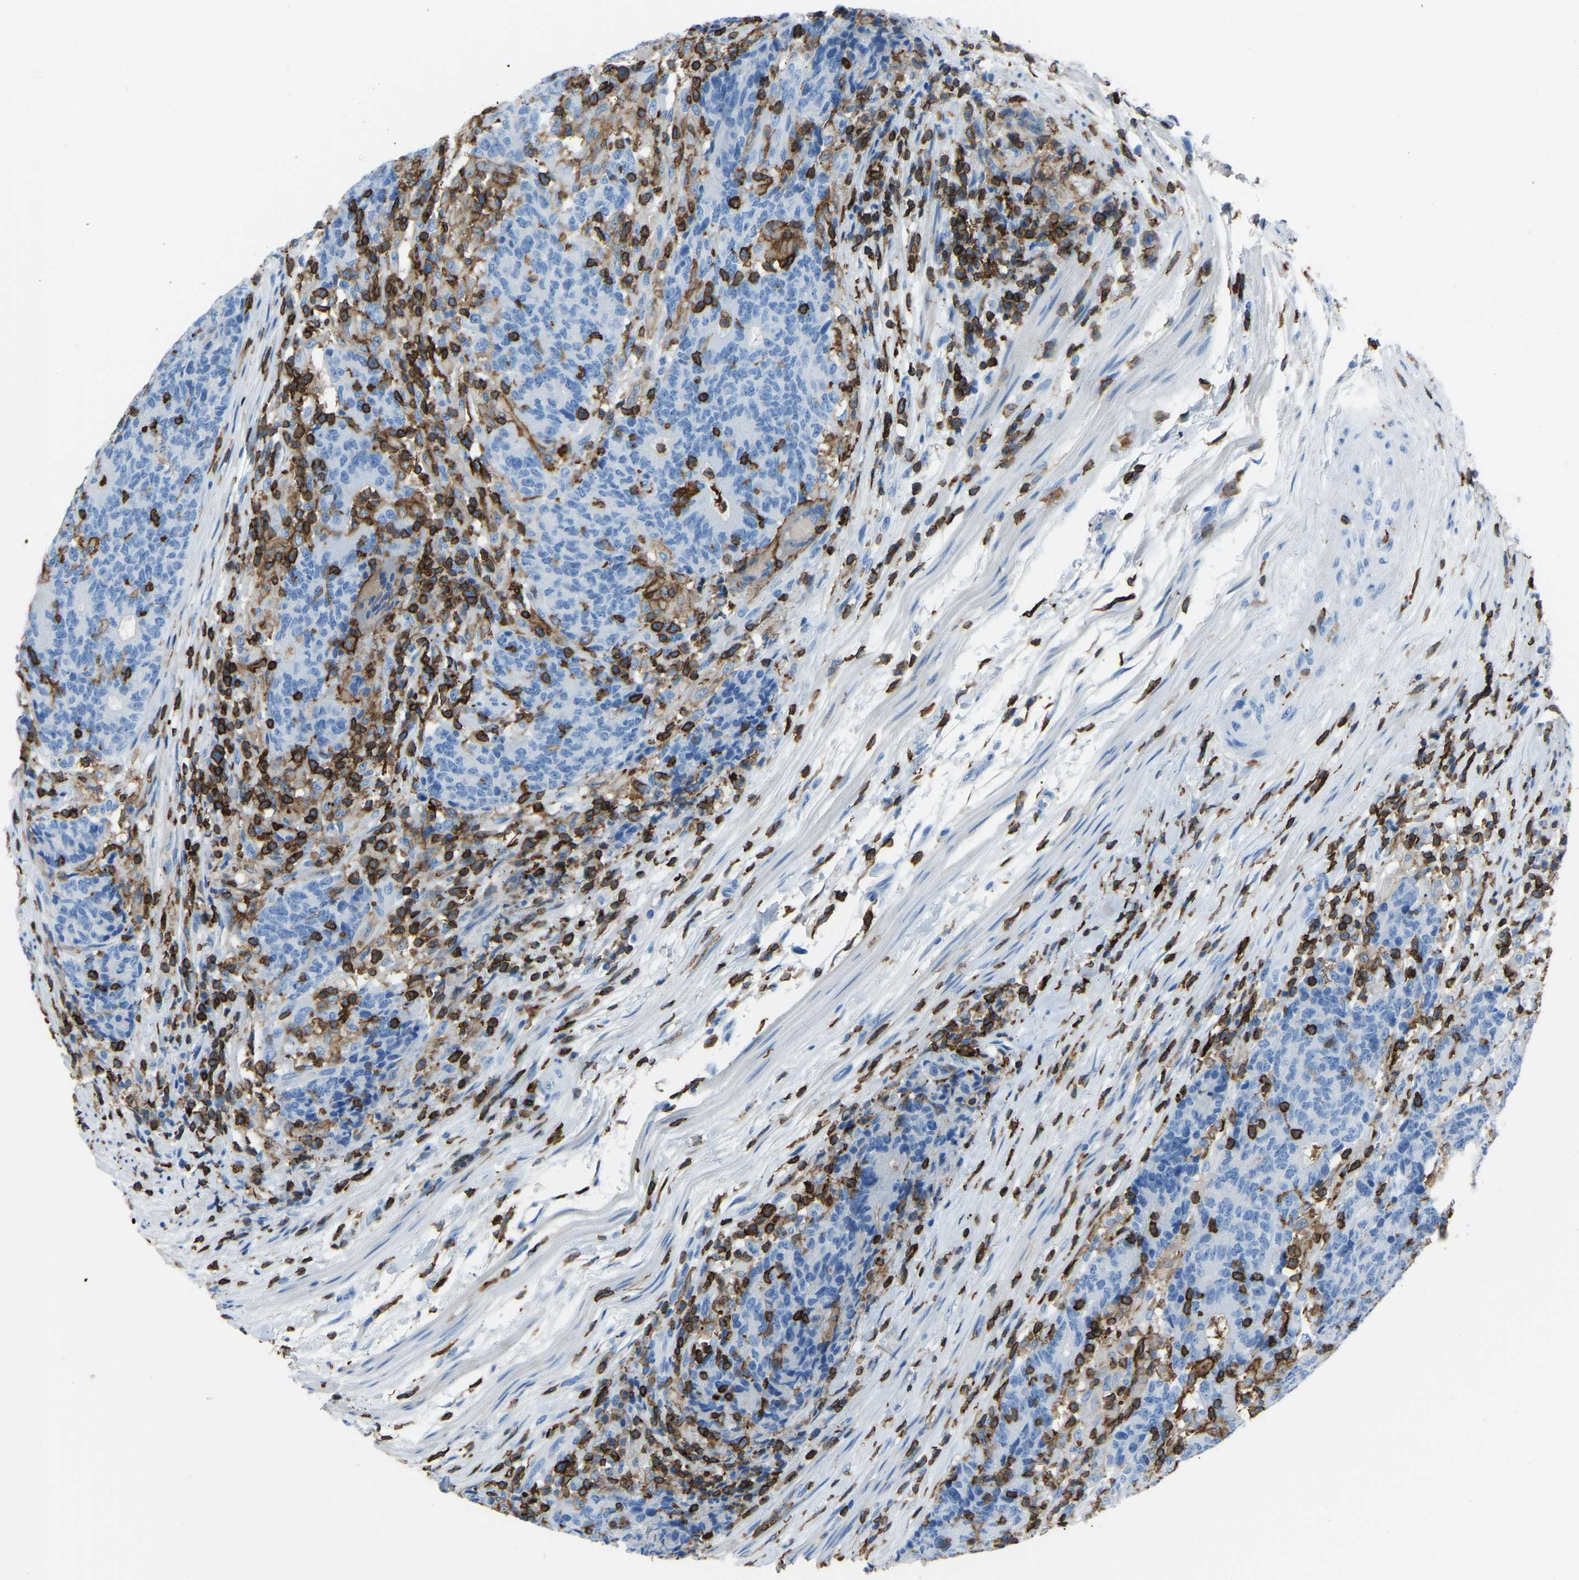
{"staining": {"intensity": "negative", "quantity": "none", "location": "none"}, "tissue": "colorectal cancer", "cell_type": "Tumor cells", "image_type": "cancer", "snomed": [{"axis": "morphology", "description": "Normal tissue, NOS"}, {"axis": "morphology", "description": "Adenocarcinoma, NOS"}, {"axis": "topography", "description": "Colon"}], "caption": "Immunohistochemistry of colorectal adenocarcinoma displays no staining in tumor cells.", "gene": "LSP1", "patient": {"sex": "female", "age": 75}}